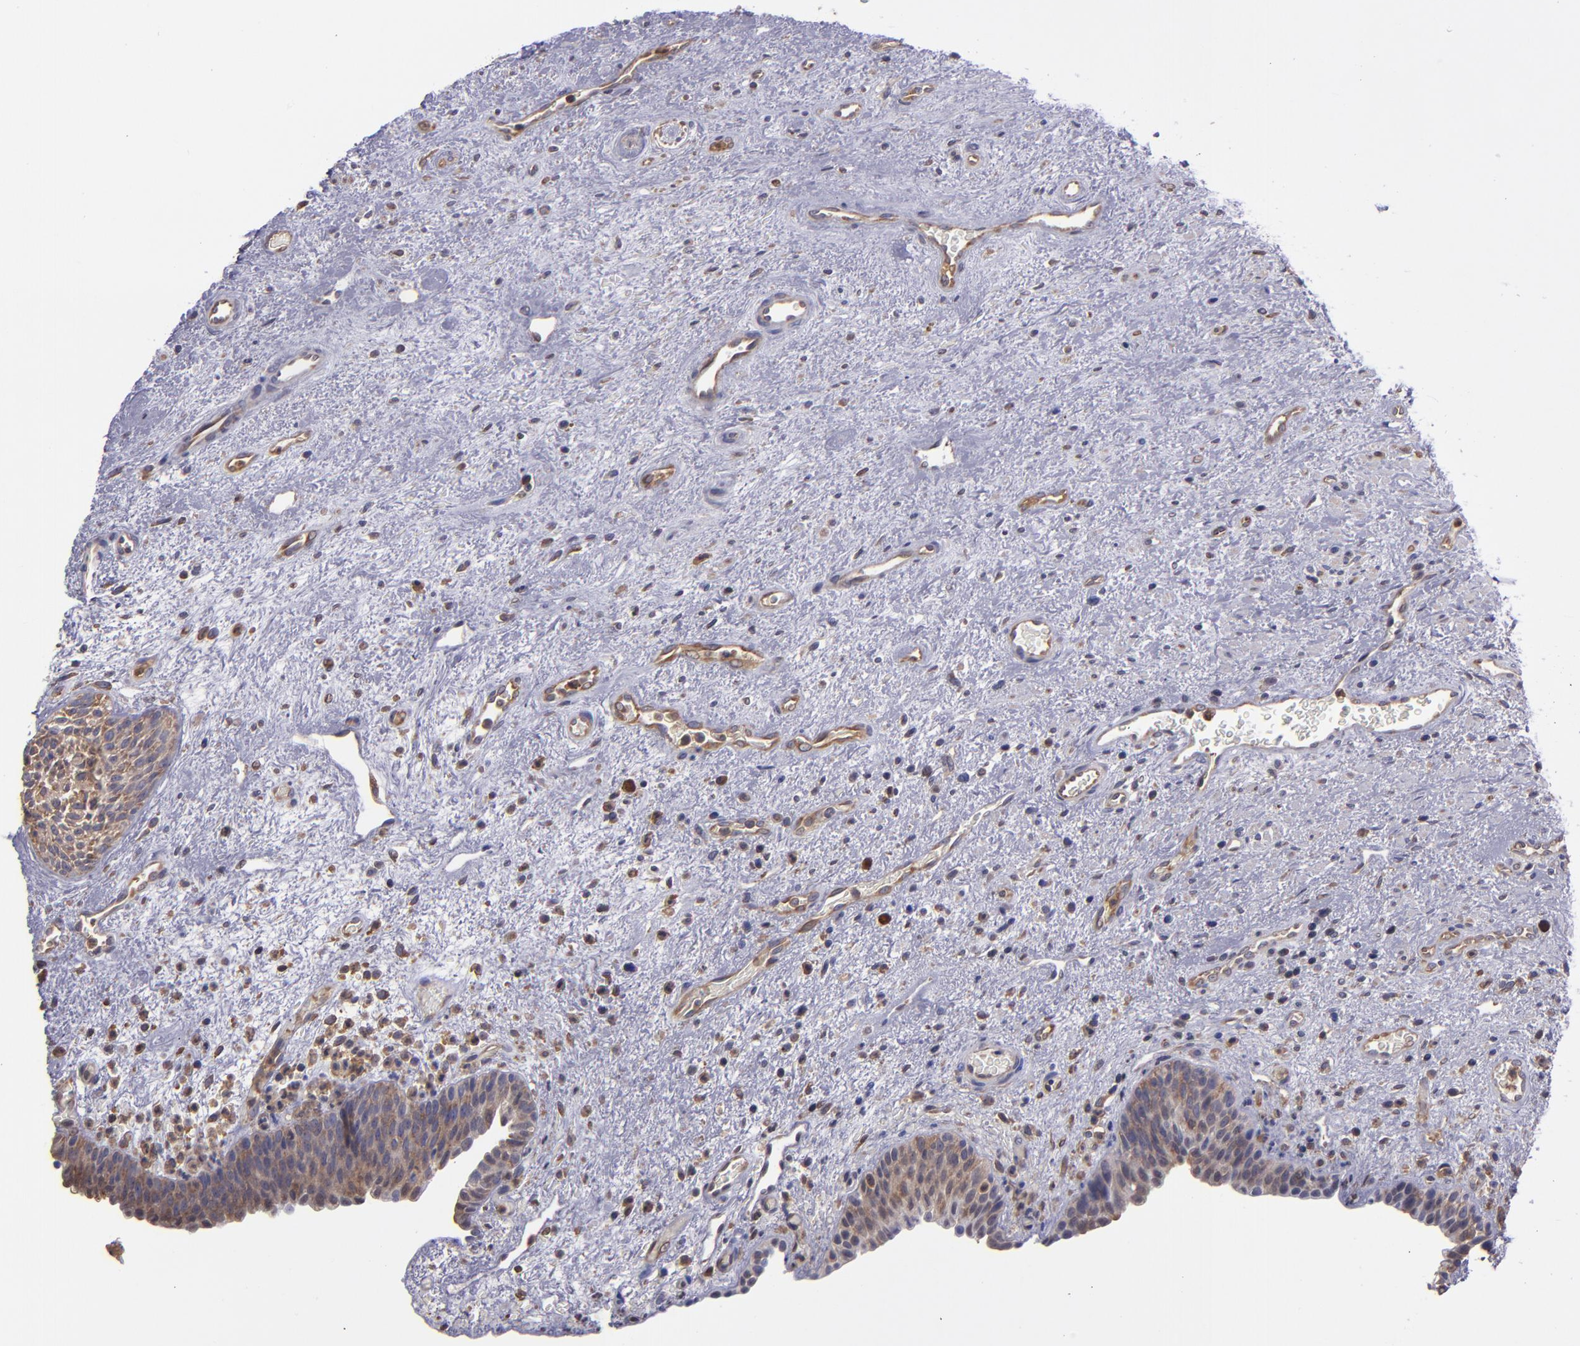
{"staining": {"intensity": "moderate", "quantity": "25%-75%", "location": "cytoplasmic/membranous"}, "tissue": "urinary bladder", "cell_type": "Urothelial cells", "image_type": "normal", "snomed": [{"axis": "morphology", "description": "Normal tissue, NOS"}, {"axis": "topography", "description": "Urinary bladder"}], "caption": "The histopathology image exhibits staining of benign urinary bladder, revealing moderate cytoplasmic/membranous protein staining (brown color) within urothelial cells. The staining is performed using DAB (3,3'-diaminobenzidine) brown chromogen to label protein expression. The nuclei are counter-stained blue using hematoxylin.", "gene": "CARS1", "patient": {"sex": "male", "age": 48}}